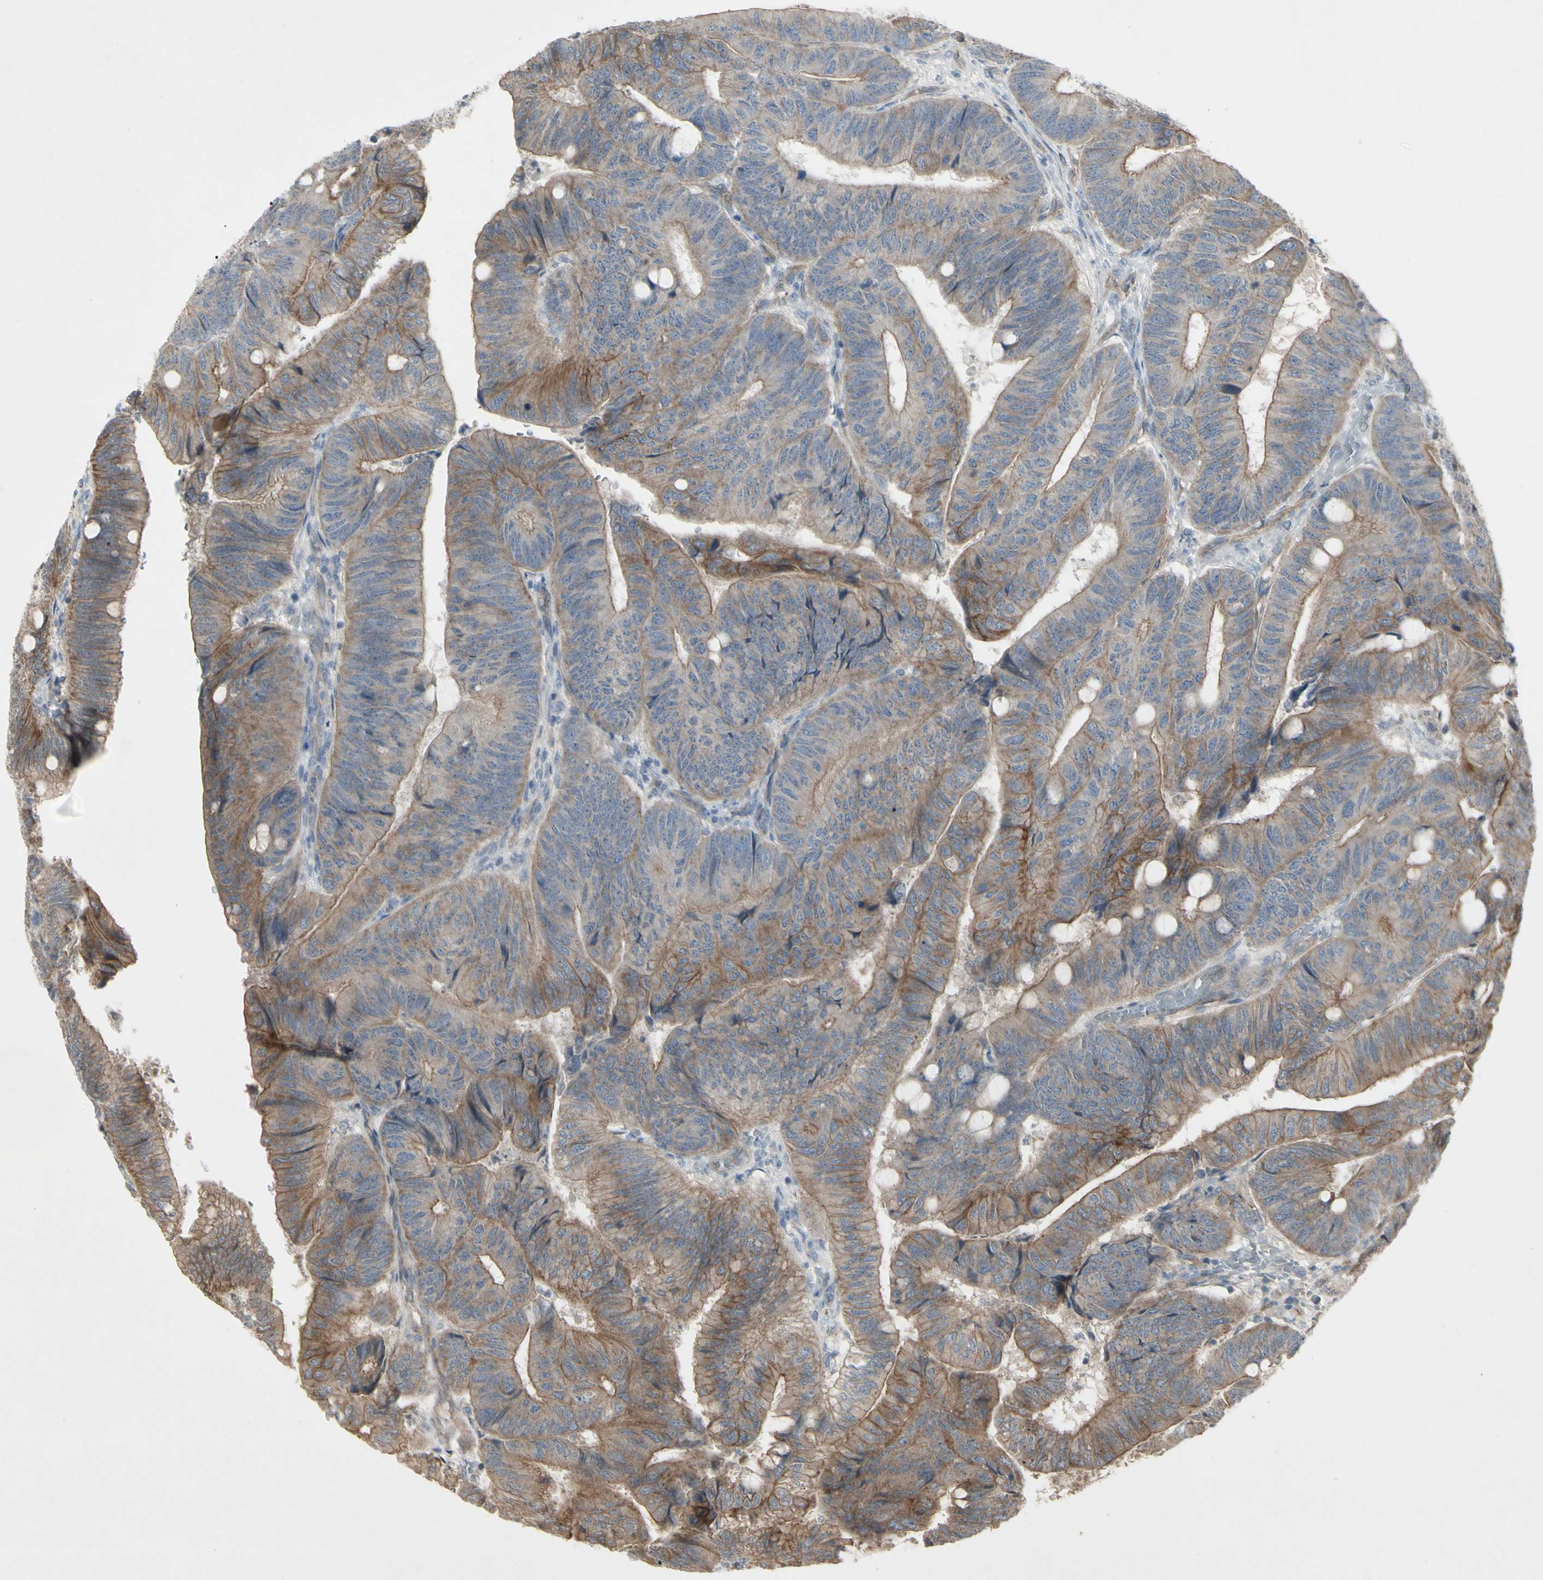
{"staining": {"intensity": "moderate", "quantity": "25%-75%", "location": "cytoplasmic/membranous"}, "tissue": "colorectal cancer", "cell_type": "Tumor cells", "image_type": "cancer", "snomed": [{"axis": "morphology", "description": "Normal tissue, NOS"}, {"axis": "morphology", "description": "Adenocarcinoma, NOS"}, {"axis": "topography", "description": "Rectum"}, {"axis": "topography", "description": "Peripheral nerve tissue"}], "caption": "Protein expression analysis of colorectal adenocarcinoma demonstrates moderate cytoplasmic/membranous staining in approximately 25%-75% of tumor cells.", "gene": "JAG1", "patient": {"sex": "male", "age": 92}}